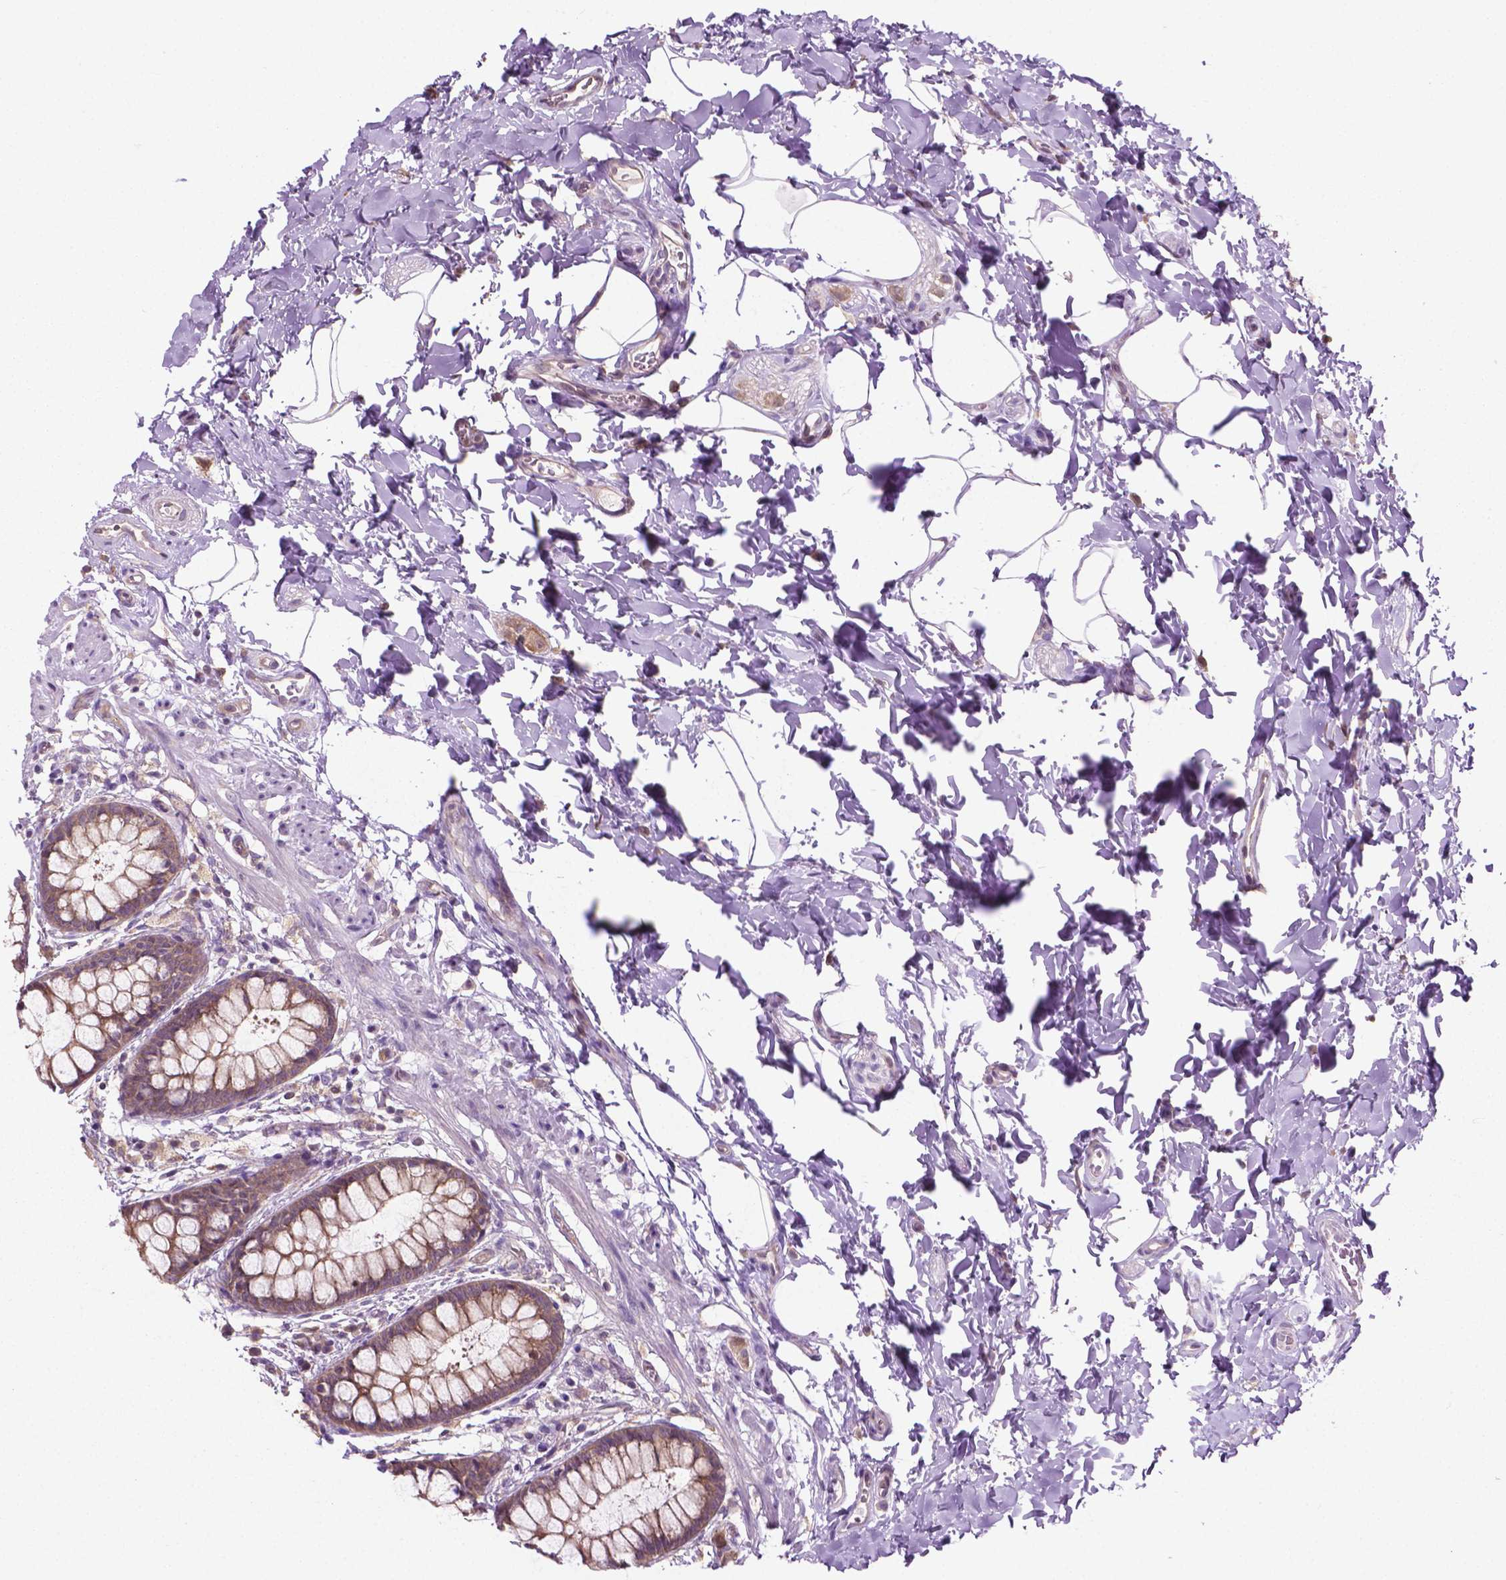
{"staining": {"intensity": "moderate", "quantity": ">75%", "location": "cytoplasmic/membranous"}, "tissue": "rectum", "cell_type": "Glandular cells", "image_type": "normal", "snomed": [{"axis": "morphology", "description": "Normal tissue, NOS"}, {"axis": "topography", "description": "Rectum"}], "caption": "Immunohistochemical staining of normal human rectum displays >75% levels of moderate cytoplasmic/membranous protein expression in approximately >75% of glandular cells.", "gene": "MZT1", "patient": {"sex": "female", "age": 62}}